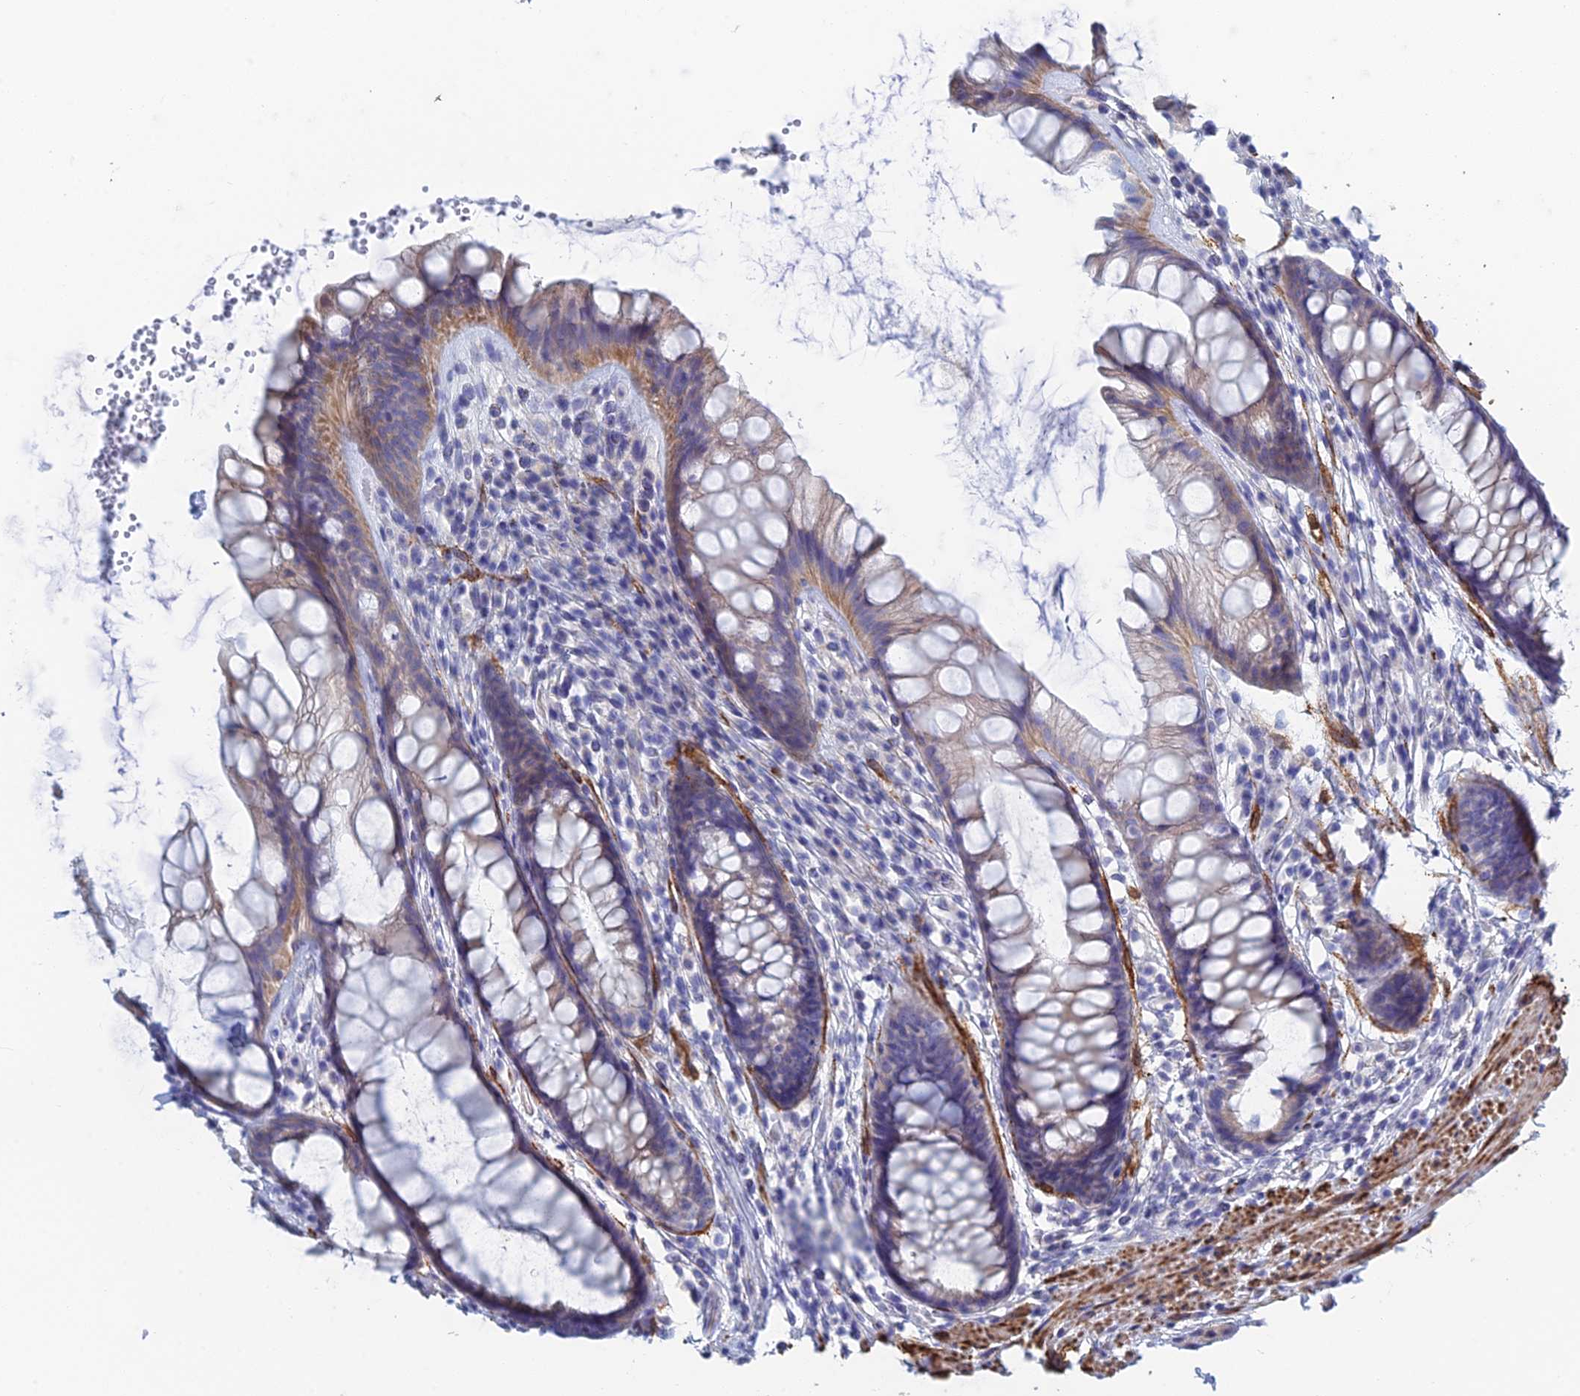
{"staining": {"intensity": "moderate", "quantity": "<25%", "location": "cytoplasmic/membranous"}, "tissue": "rectum", "cell_type": "Glandular cells", "image_type": "normal", "snomed": [{"axis": "morphology", "description": "Normal tissue, NOS"}, {"axis": "topography", "description": "Rectum"}], "caption": "Rectum stained with immunohistochemistry exhibits moderate cytoplasmic/membranous staining in approximately <25% of glandular cells. The protein of interest is shown in brown color, while the nuclei are stained blue.", "gene": "PCDHA8", "patient": {"sex": "male", "age": 74}}